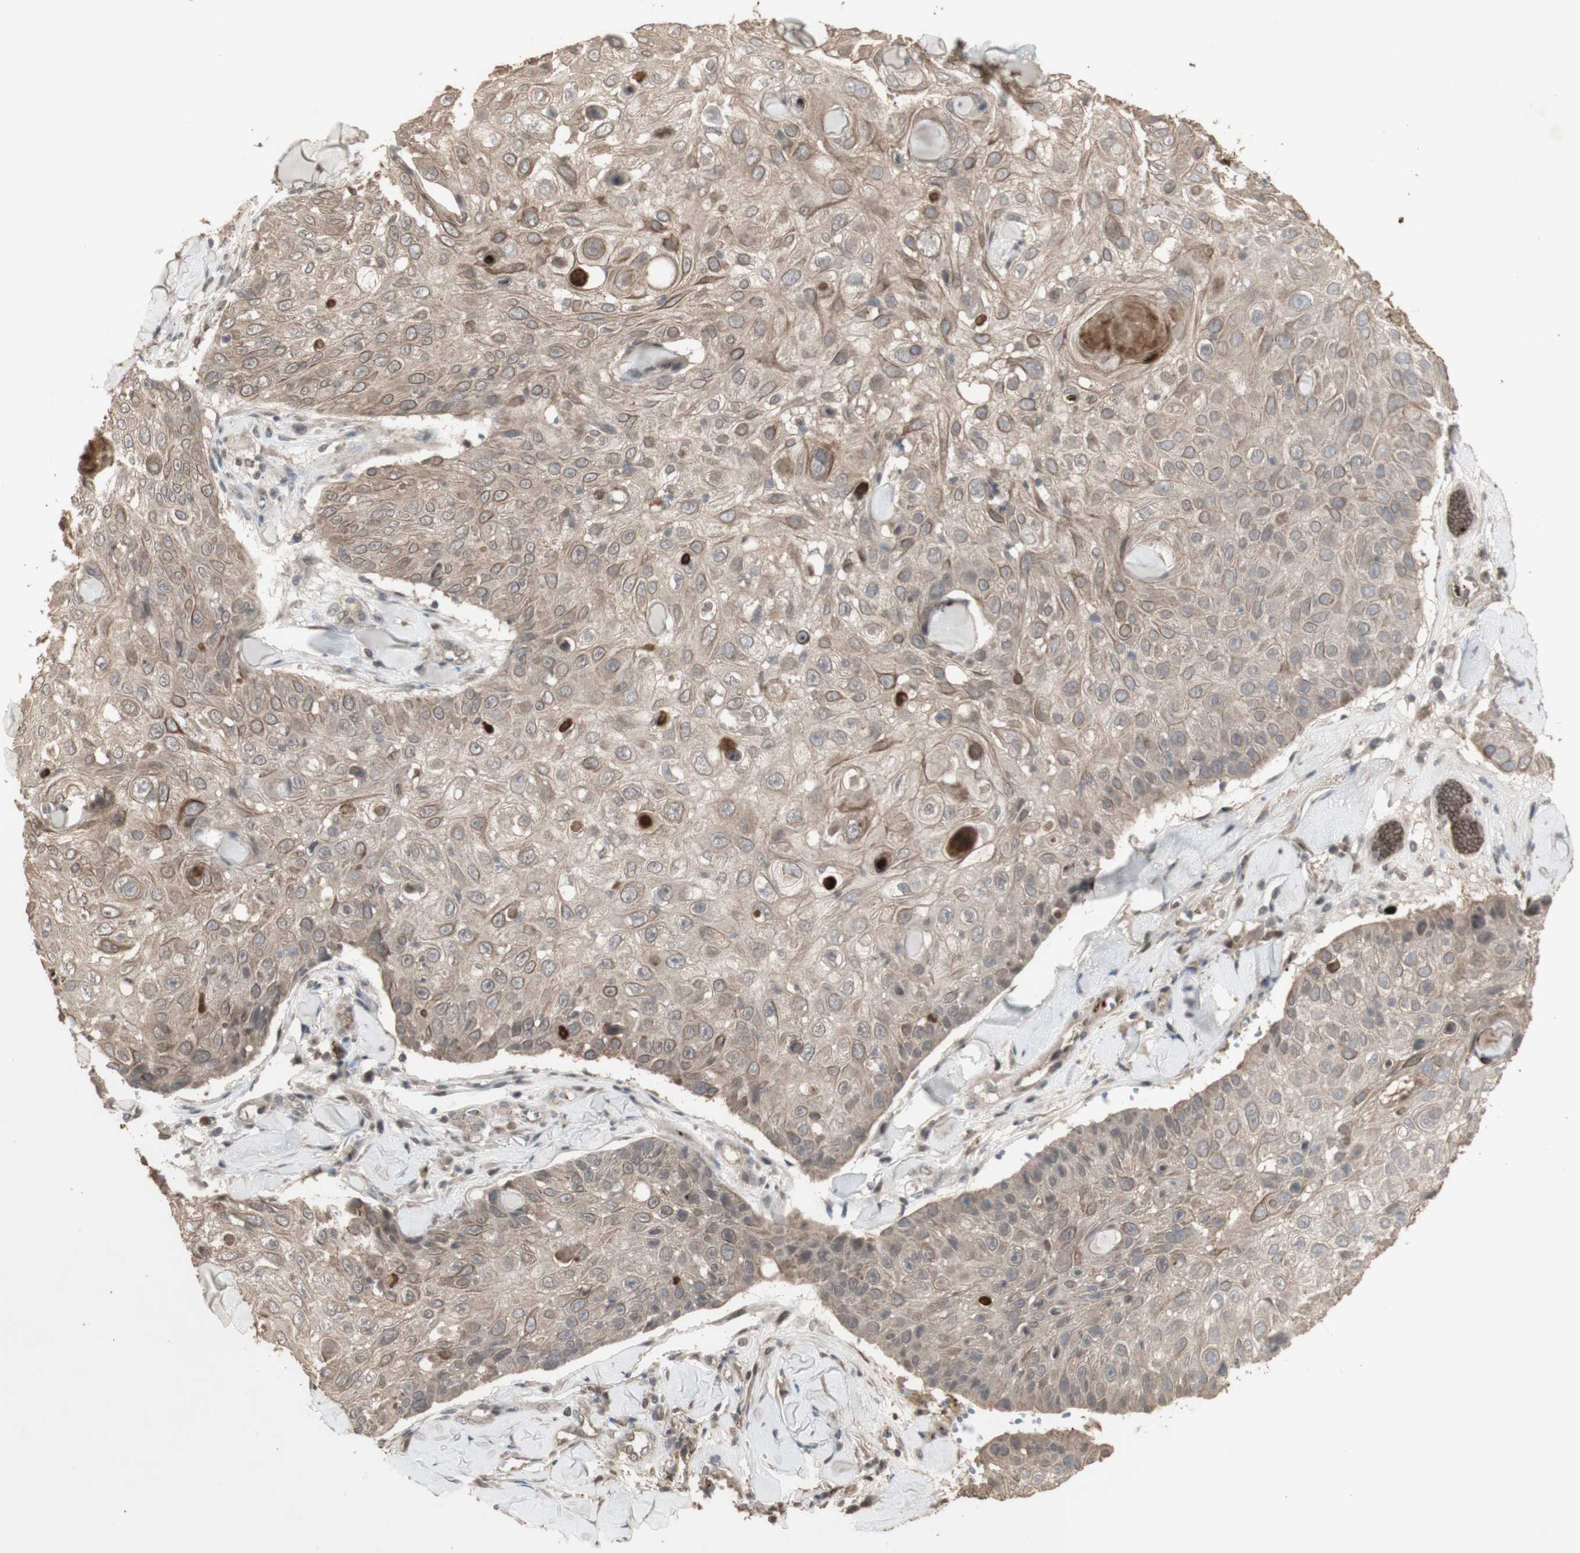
{"staining": {"intensity": "weak", "quantity": ">75%", "location": "cytoplasmic/membranous"}, "tissue": "skin cancer", "cell_type": "Tumor cells", "image_type": "cancer", "snomed": [{"axis": "morphology", "description": "Squamous cell carcinoma, NOS"}, {"axis": "topography", "description": "Skin"}], "caption": "Approximately >75% of tumor cells in skin squamous cell carcinoma reveal weak cytoplasmic/membranous protein expression as visualized by brown immunohistochemical staining.", "gene": "ALOX12", "patient": {"sex": "male", "age": 86}}